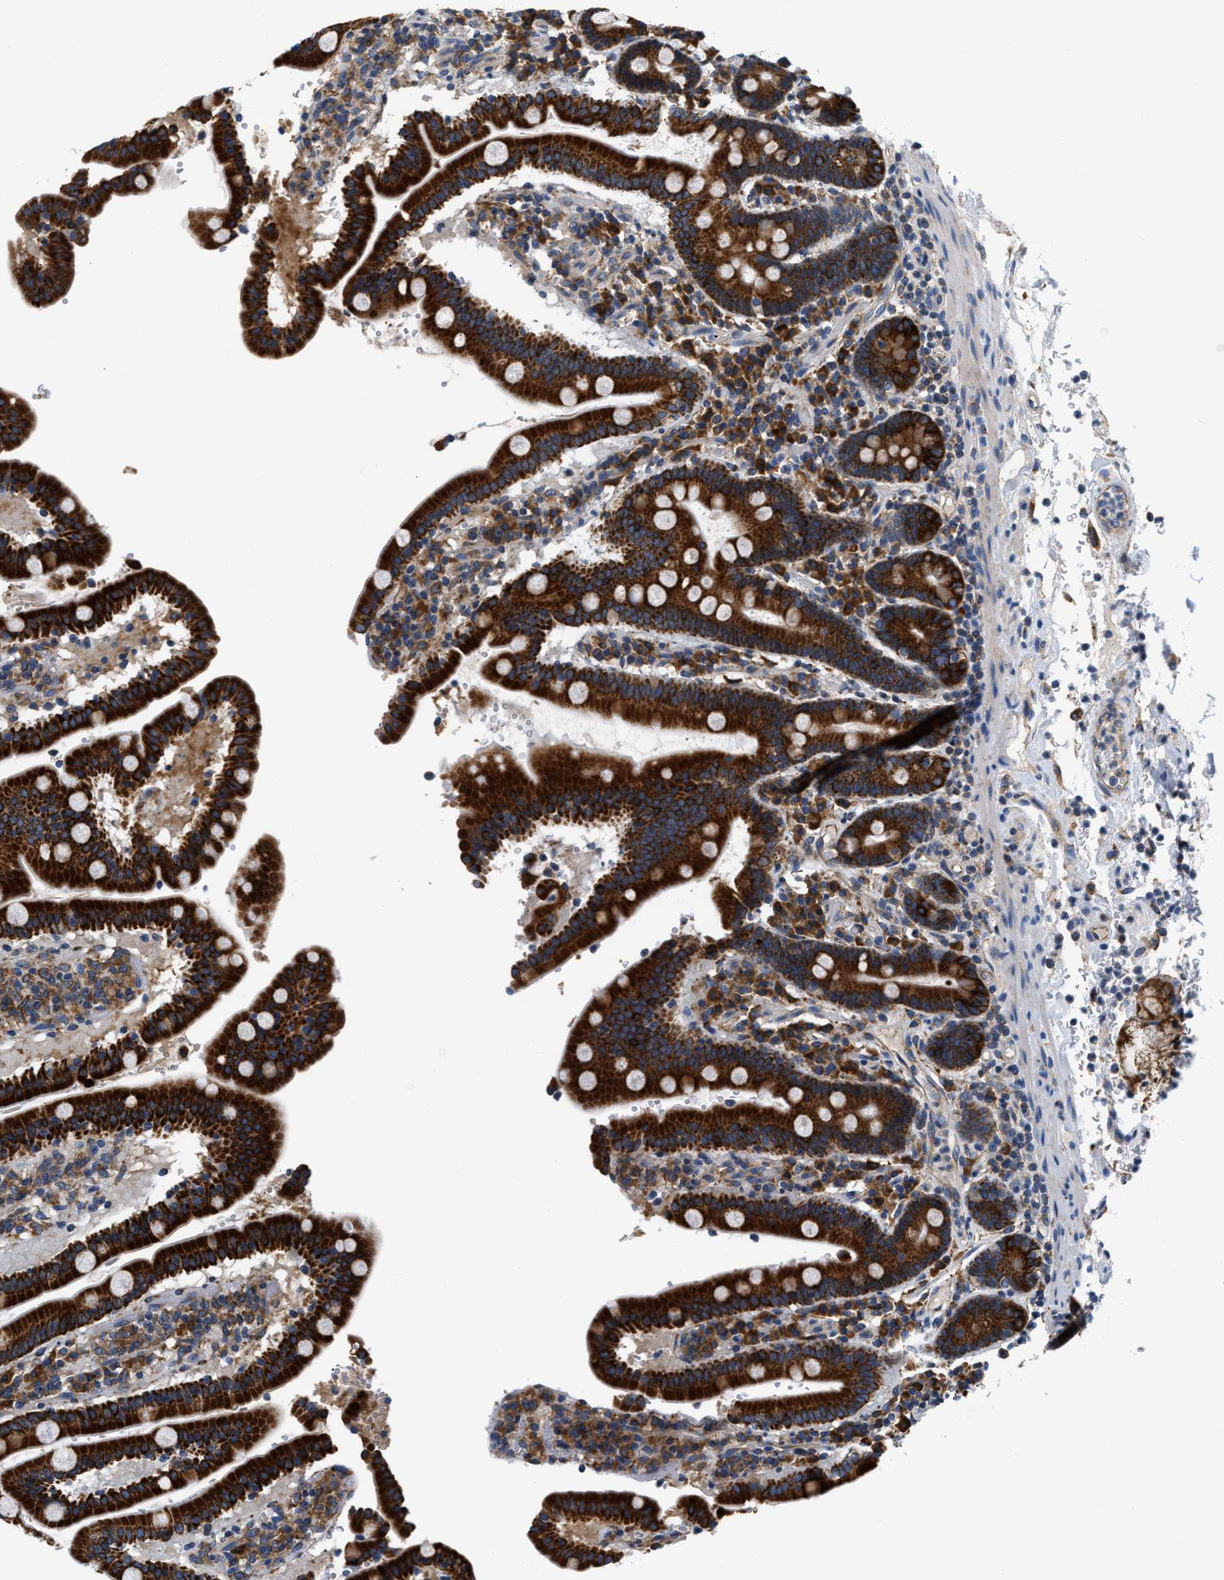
{"staining": {"intensity": "strong", "quantity": ">75%", "location": "cytoplasmic/membranous"}, "tissue": "duodenum", "cell_type": "Glandular cells", "image_type": "normal", "snomed": [{"axis": "morphology", "description": "Normal tissue, NOS"}, {"axis": "topography", "description": "Small intestine, NOS"}], "caption": "Duodenum stained for a protein reveals strong cytoplasmic/membranous positivity in glandular cells. The protein is shown in brown color, while the nuclei are stained blue.", "gene": "HDHD3", "patient": {"sex": "female", "age": 71}}